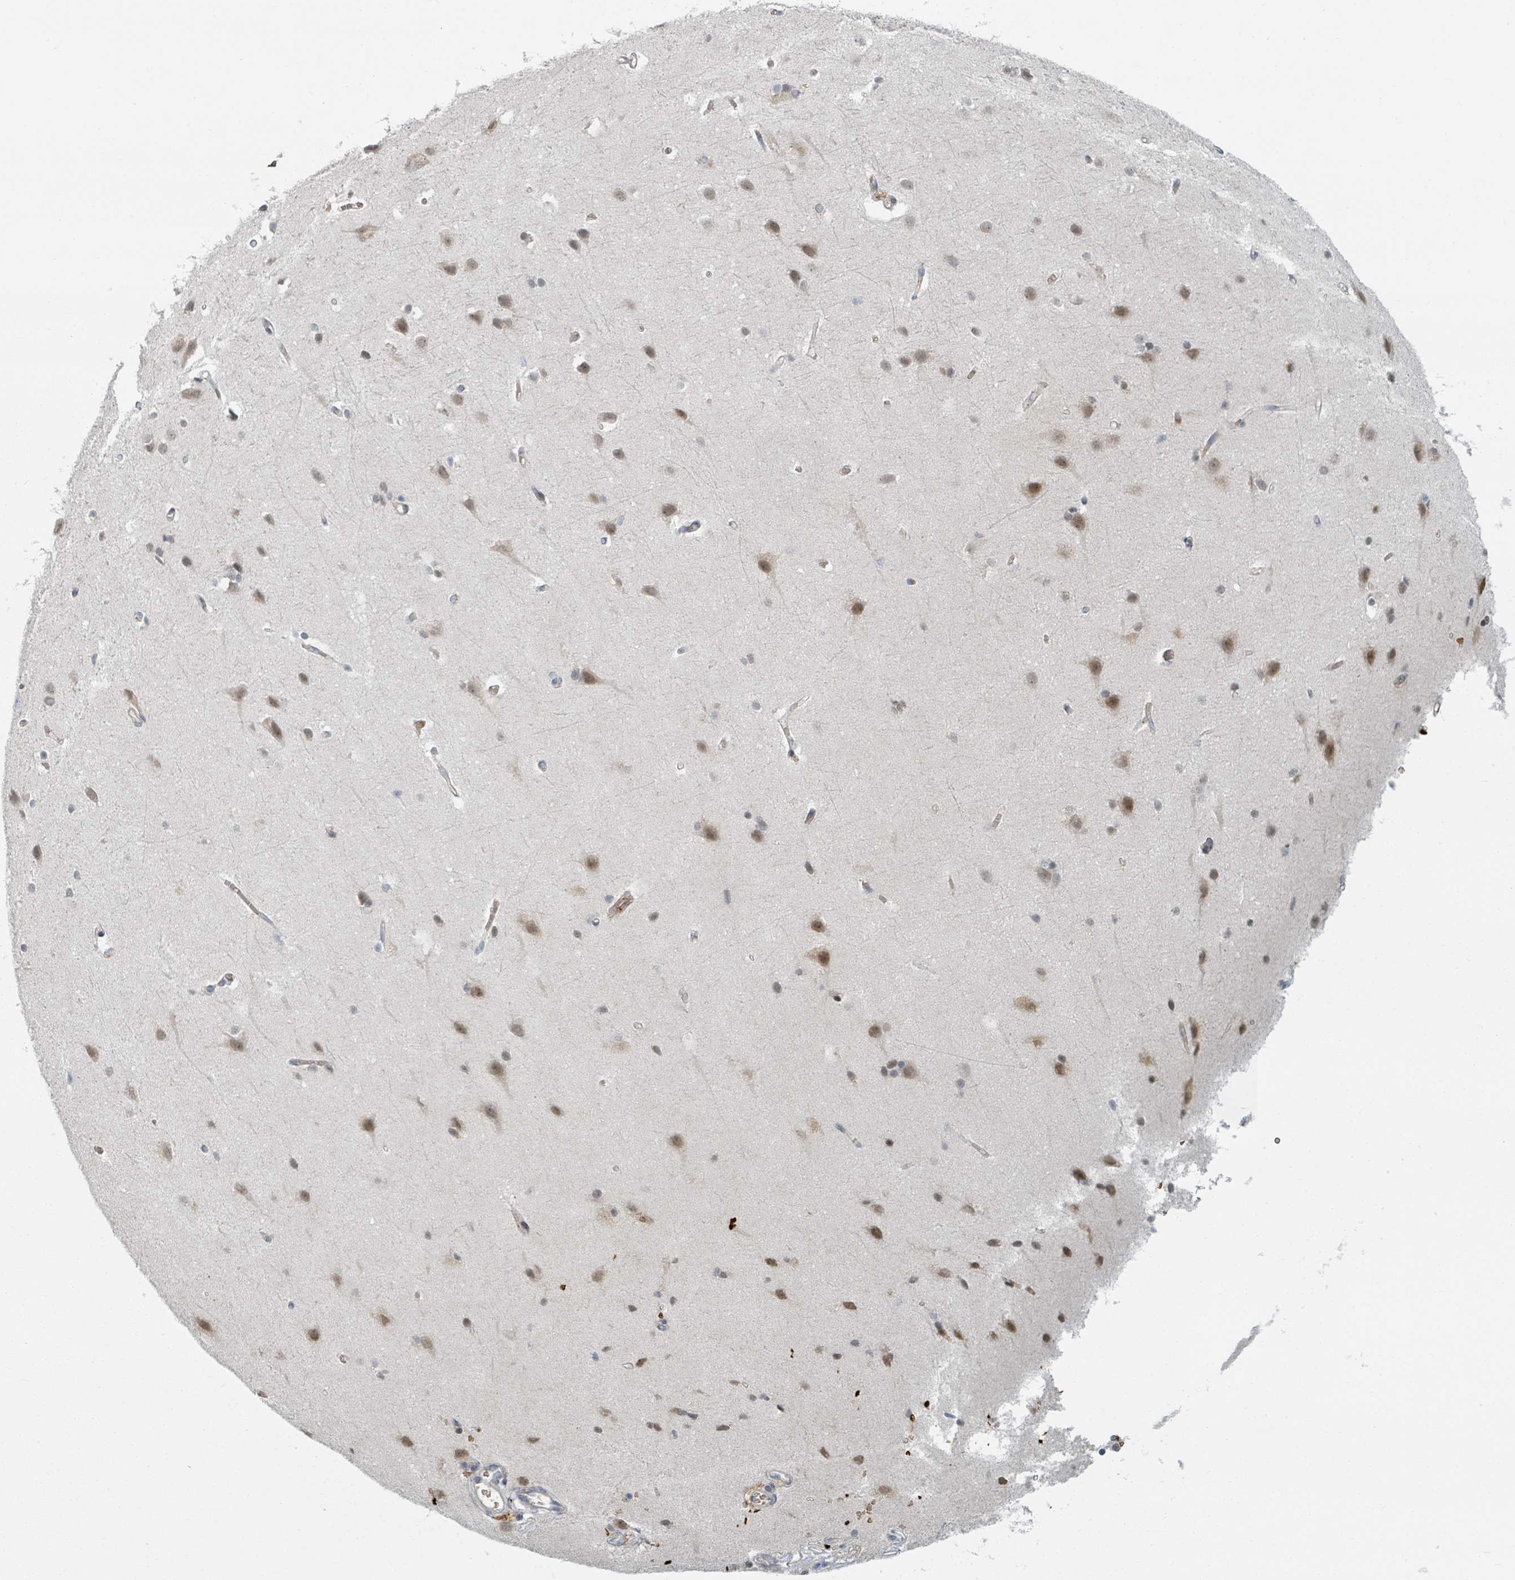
{"staining": {"intensity": "negative", "quantity": "none", "location": "none"}, "tissue": "cerebral cortex", "cell_type": "Endothelial cells", "image_type": "normal", "snomed": [{"axis": "morphology", "description": "Normal tissue, NOS"}, {"axis": "topography", "description": "Cerebral cortex"}], "caption": "This is an immunohistochemistry (IHC) micrograph of unremarkable cerebral cortex. There is no staining in endothelial cells.", "gene": "TRPC4AP", "patient": {"sex": "male", "age": 37}}